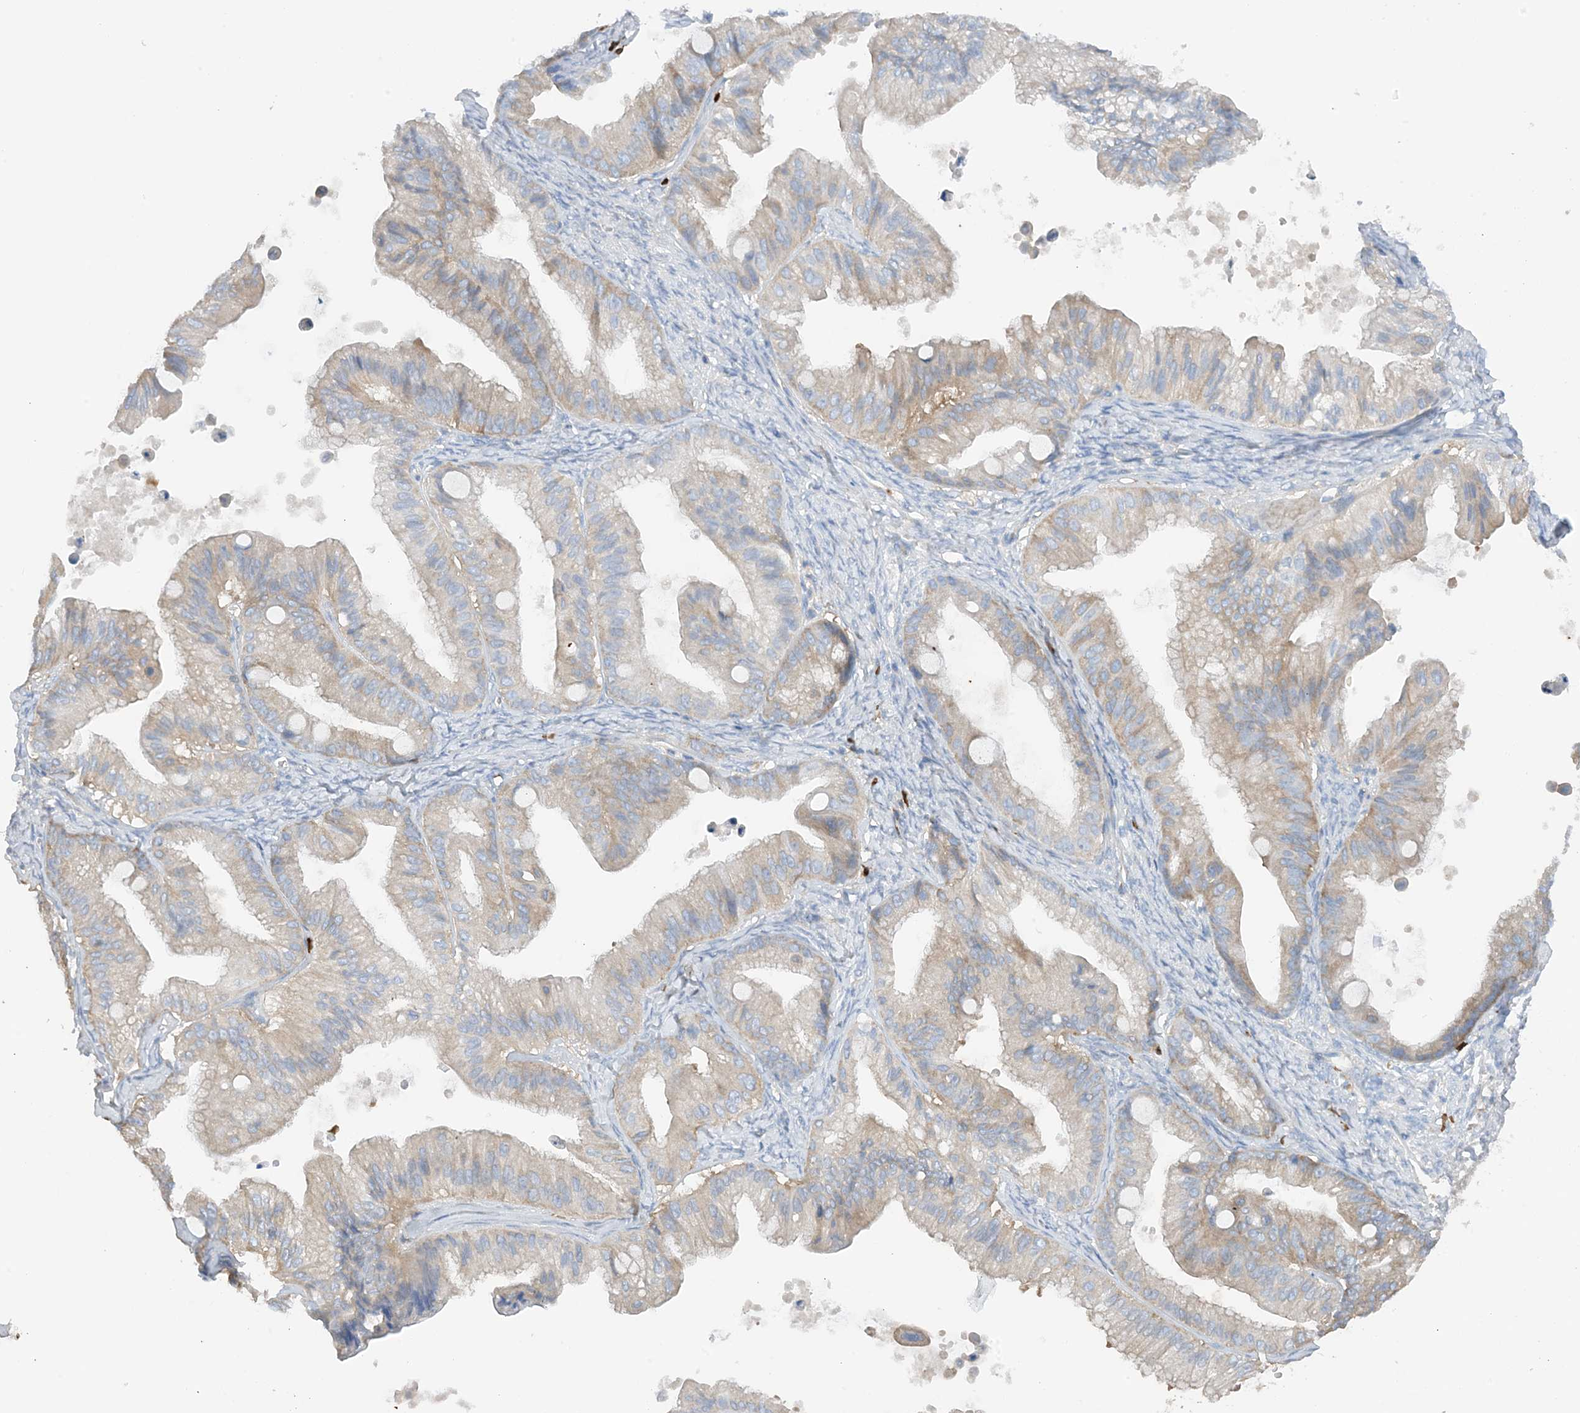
{"staining": {"intensity": "moderate", "quantity": "<25%", "location": "cytoplasmic/membranous"}, "tissue": "ovarian cancer", "cell_type": "Tumor cells", "image_type": "cancer", "snomed": [{"axis": "morphology", "description": "Cystadenocarcinoma, mucinous, NOS"}, {"axis": "topography", "description": "Ovary"}], "caption": "Mucinous cystadenocarcinoma (ovarian) stained with immunohistochemistry shows moderate cytoplasmic/membranous staining in about <25% of tumor cells. Nuclei are stained in blue.", "gene": "PHACTR2", "patient": {"sex": "female", "age": 71}}